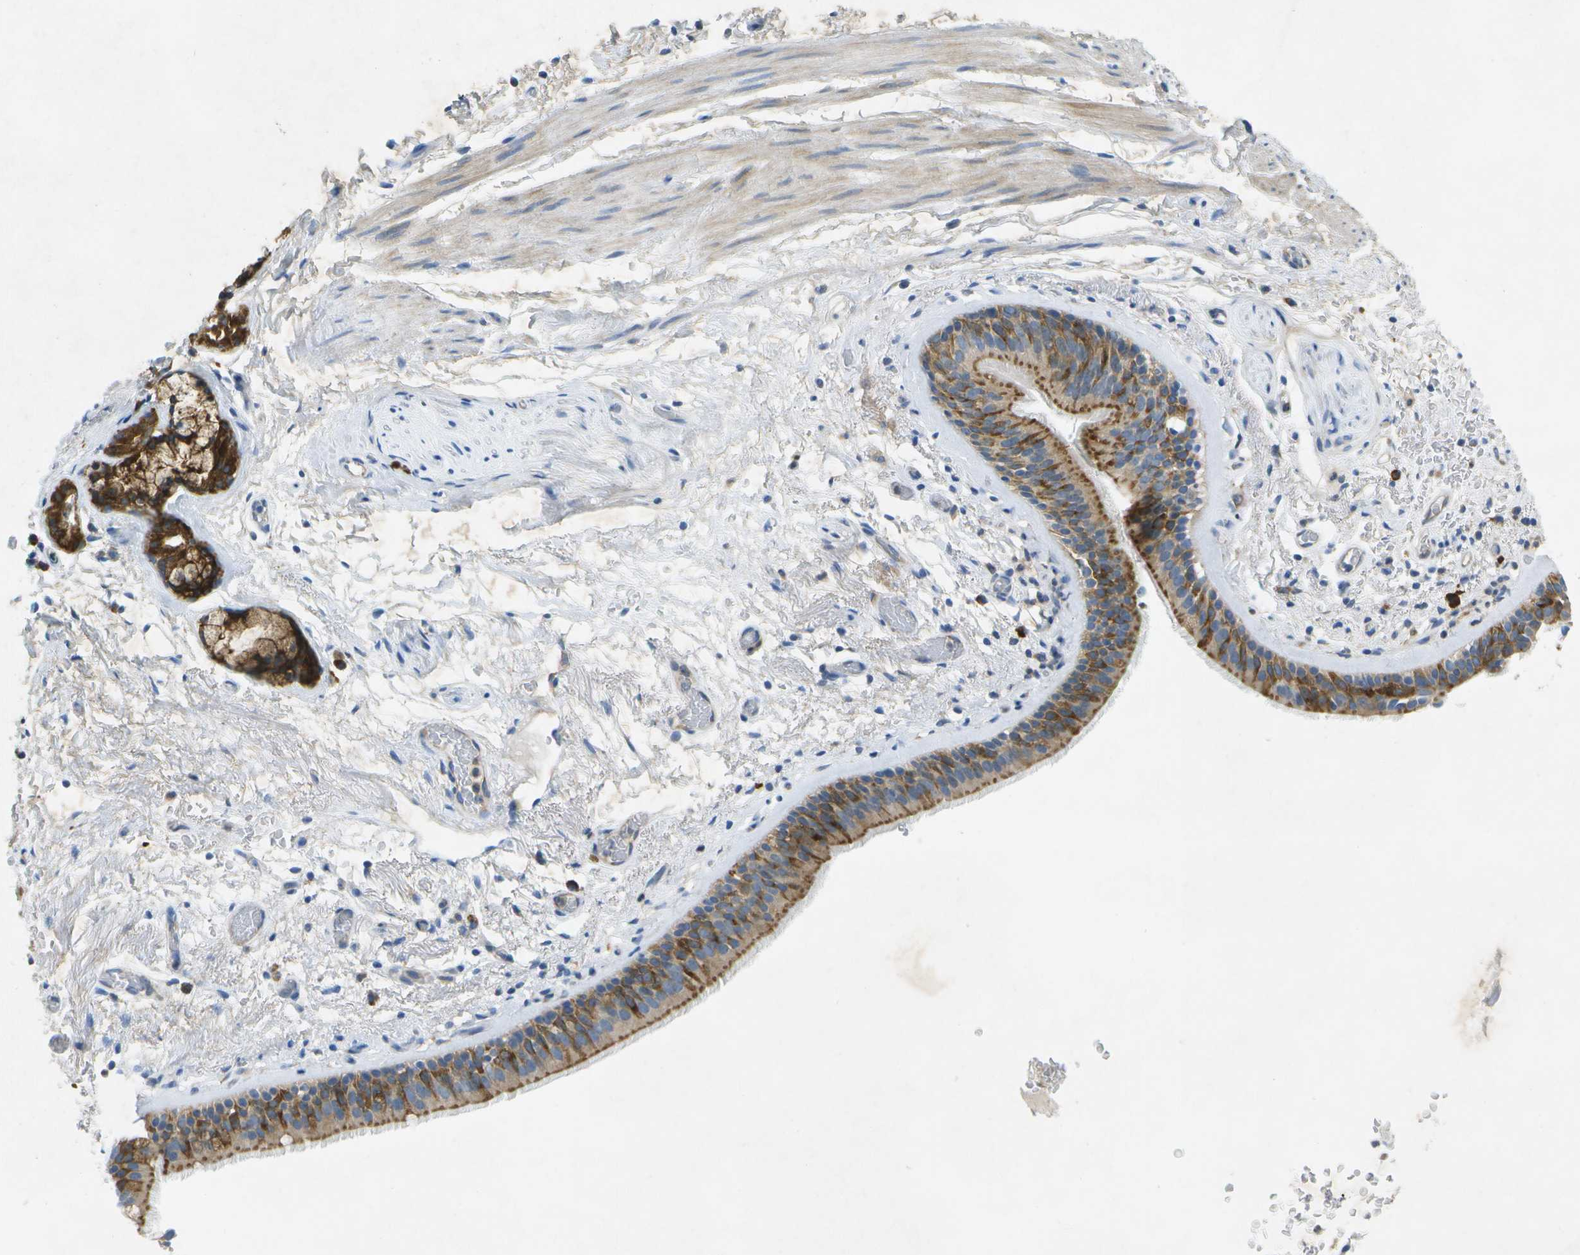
{"staining": {"intensity": "moderate", "quantity": ">75%", "location": "cytoplasmic/membranous"}, "tissue": "bronchus", "cell_type": "Respiratory epithelial cells", "image_type": "normal", "snomed": [{"axis": "morphology", "description": "Normal tissue, NOS"}, {"axis": "topography", "description": "Cartilage tissue"}], "caption": "Protein analysis of benign bronchus displays moderate cytoplasmic/membranous staining in about >75% of respiratory epithelial cells. (brown staining indicates protein expression, while blue staining denotes nuclei).", "gene": "WNK2", "patient": {"sex": "female", "age": 63}}